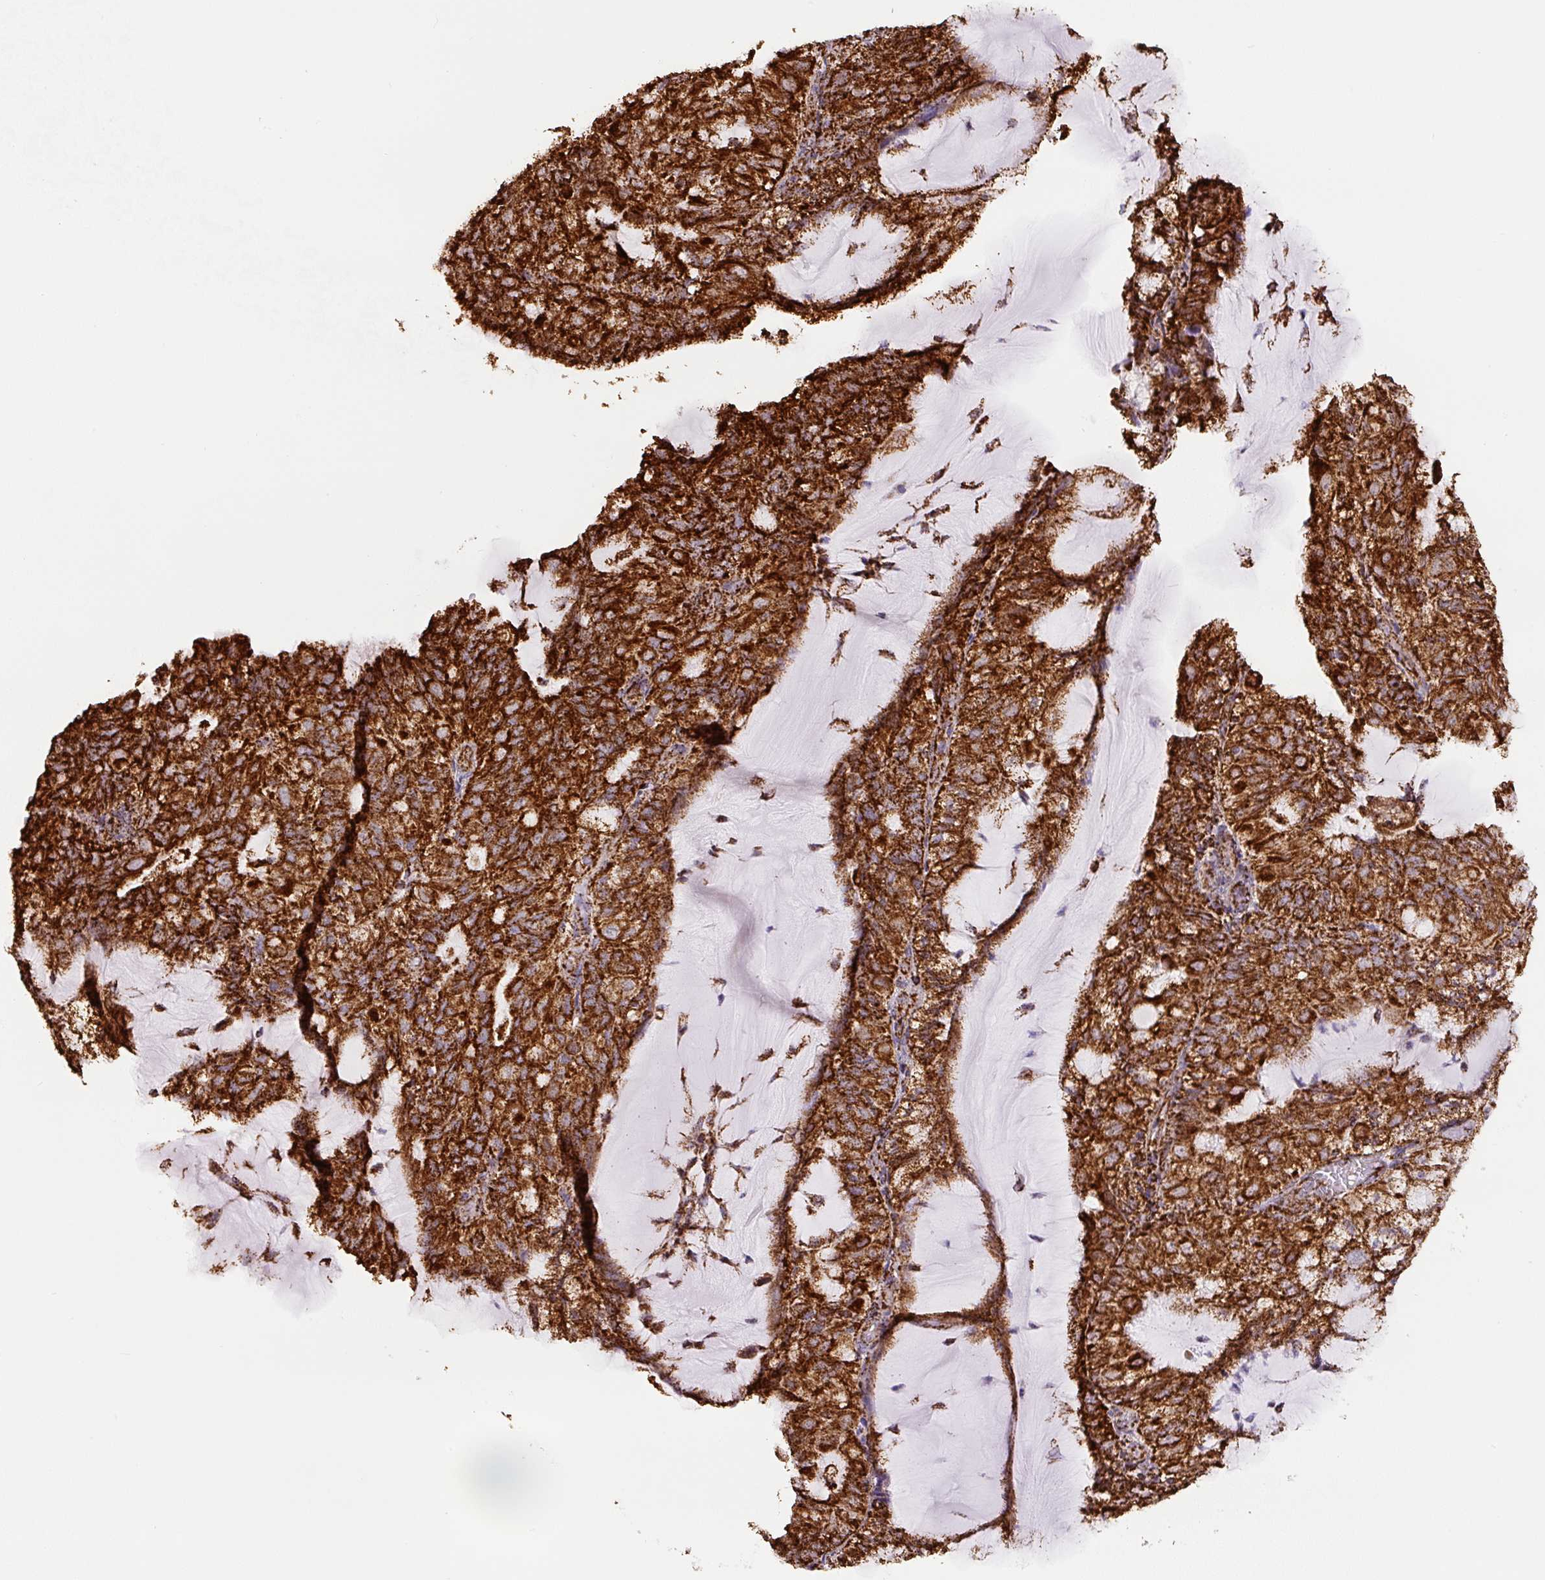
{"staining": {"intensity": "strong", "quantity": ">75%", "location": "cytoplasmic/membranous"}, "tissue": "endometrial cancer", "cell_type": "Tumor cells", "image_type": "cancer", "snomed": [{"axis": "morphology", "description": "Adenocarcinoma, NOS"}, {"axis": "topography", "description": "Endometrium"}], "caption": "Brown immunohistochemical staining in endometrial adenocarcinoma exhibits strong cytoplasmic/membranous positivity in about >75% of tumor cells. Using DAB (3,3'-diaminobenzidine) (brown) and hematoxylin (blue) stains, captured at high magnification using brightfield microscopy.", "gene": "ATP5F1A", "patient": {"sex": "female", "age": 81}}